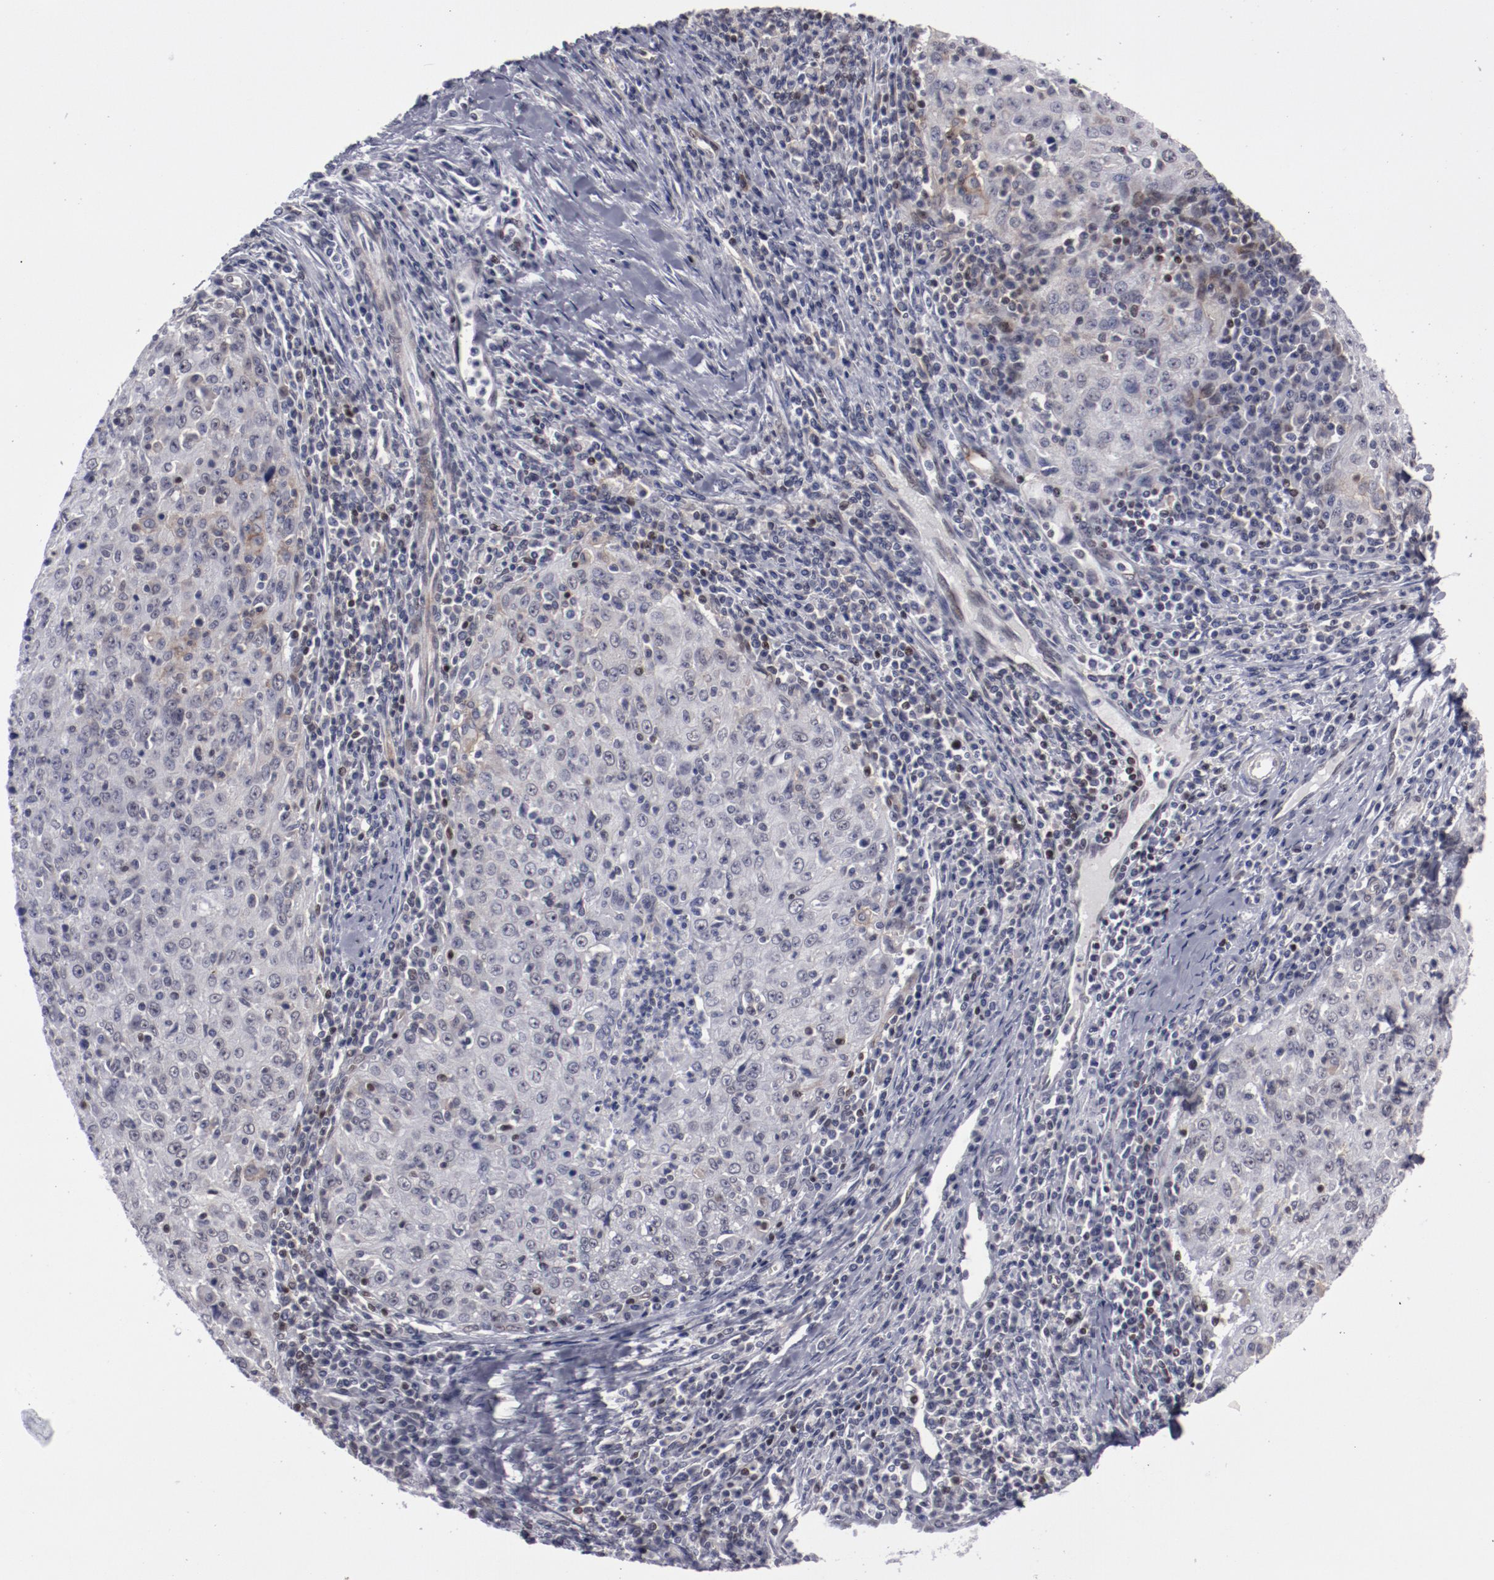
{"staining": {"intensity": "negative", "quantity": "none", "location": "none"}, "tissue": "cervical cancer", "cell_type": "Tumor cells", "image_type": "cancer", "snomed": [{"axis": "morphology", "description": "Squamous cell carcinoma, NOS"}, {"axis": "topography", "description": "Cervix"}], "caption": "This is an IHC image of human cervical squamous cell carcinoma. There is no expression in tumor cells.", "gene": "LEF1", "patient": {"sex": "female", "age": 27}}